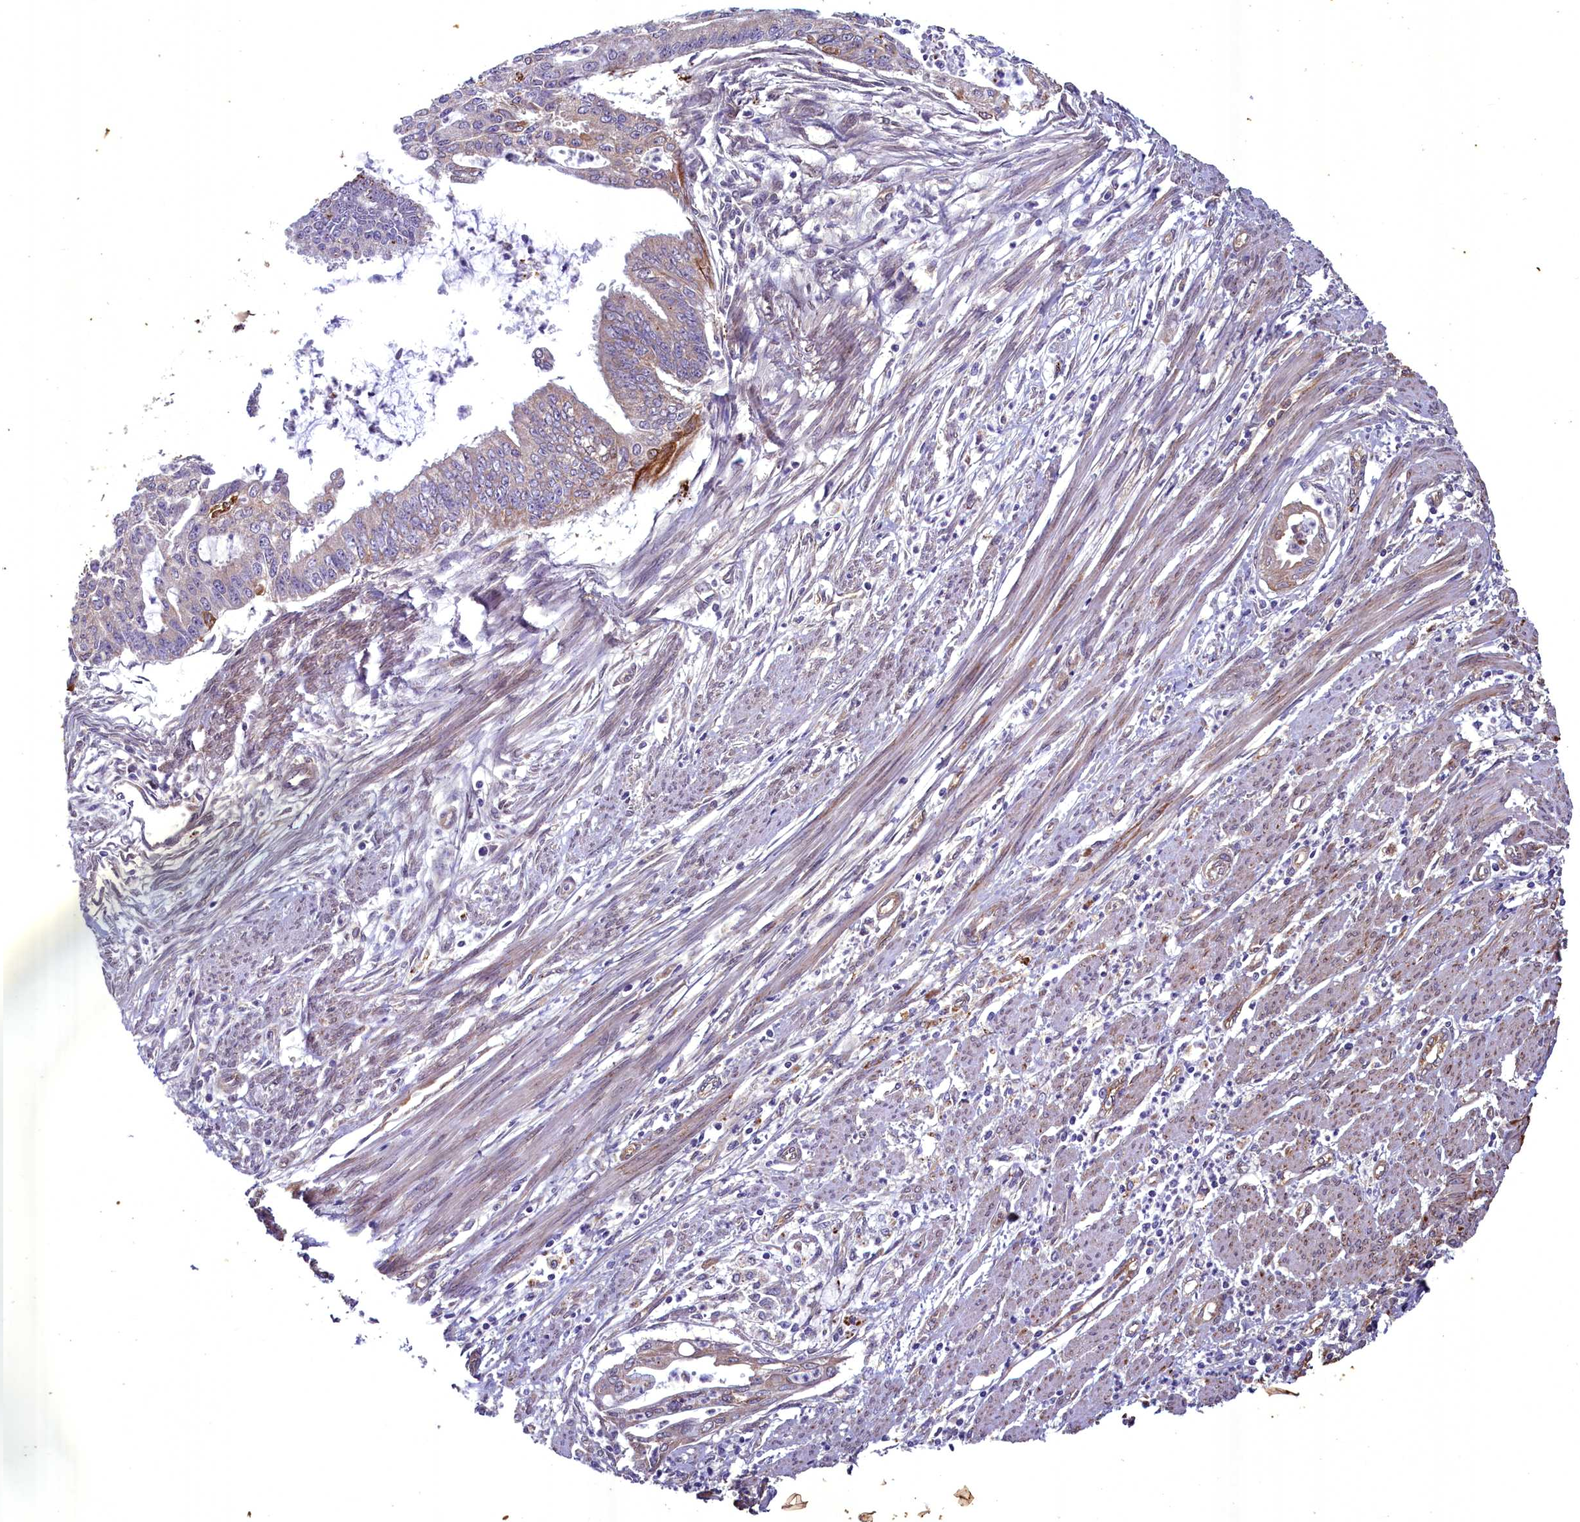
{"staining": {"intensity": "negative", "quantity": "none", "location": "none"}, "tissue": "endometrial cancer", "cell_type": "Tumor cells", "image_type": "cancer", "snomed": [{"axis": "morphology", "description": "Adenocarcinoma, NOS"}, {"axis": "topography", "description": "Endometrium"}], "caption": "Endometrial adenocarcinoma was stained to show a protein in brown. There is no significant staining in tumor cells.", "gene": "ACAD8", "patient": {"sex": "female", "age": 73}}